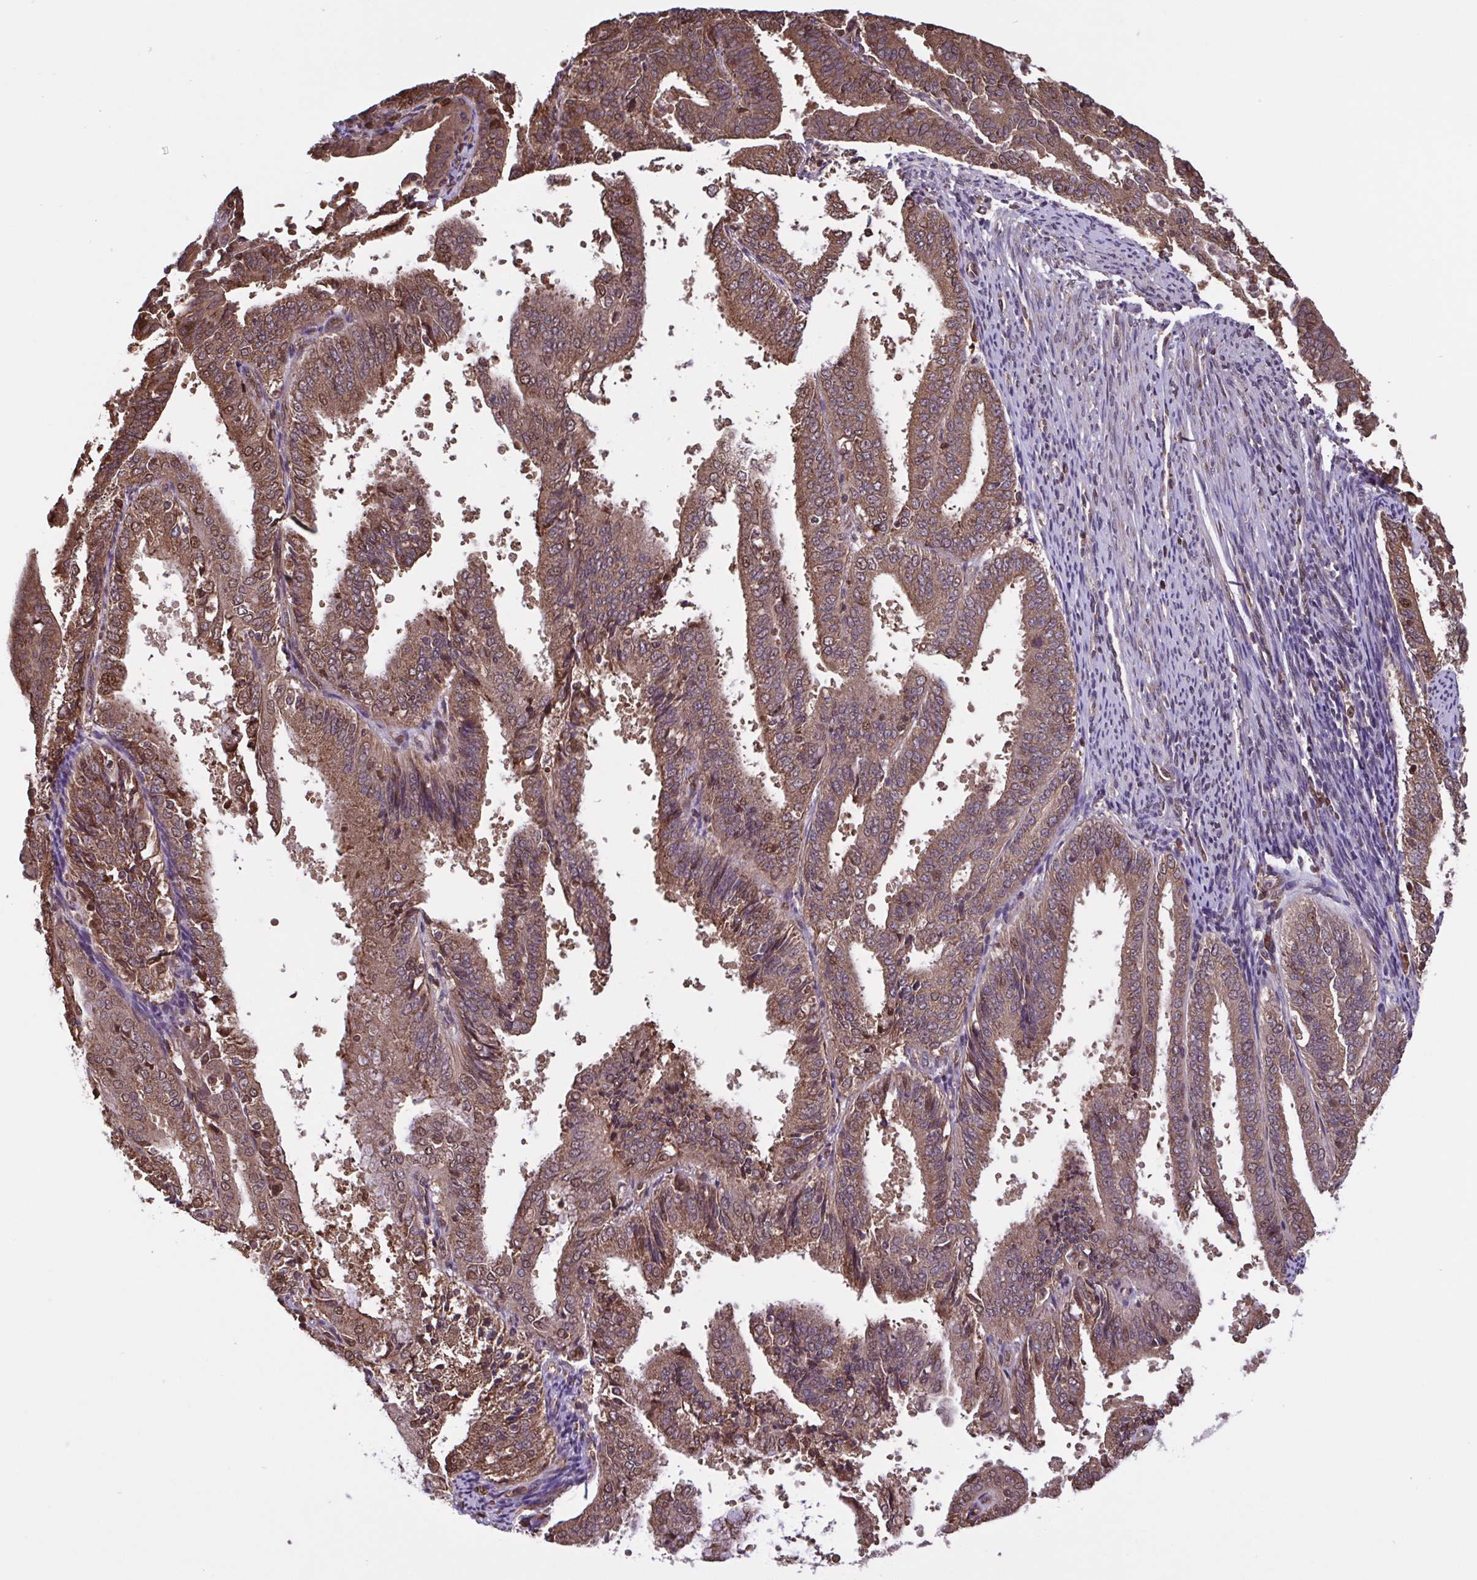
{"staining": {"intensity": "moderate", "quantity": ">75%", "location": "cytoplasmic/membranous,nuclear"}, "tissue": "endometrial cancer", "cell_type": "Tumor cells", "image_type": "cancer", "snomed": [{"axis": "morphology", "description": "Adenocarcinoma, NOS"}, {"axis": "topography", "description": "Endometrium"}], "caption": "Endometrial cancer stained with IHC reveals moderate cytoplasmic/membranous and nuclear expression in about >75% of tumor cells.", "gene": "SEC63", "patient": {"sex": "female", "age": 63}}